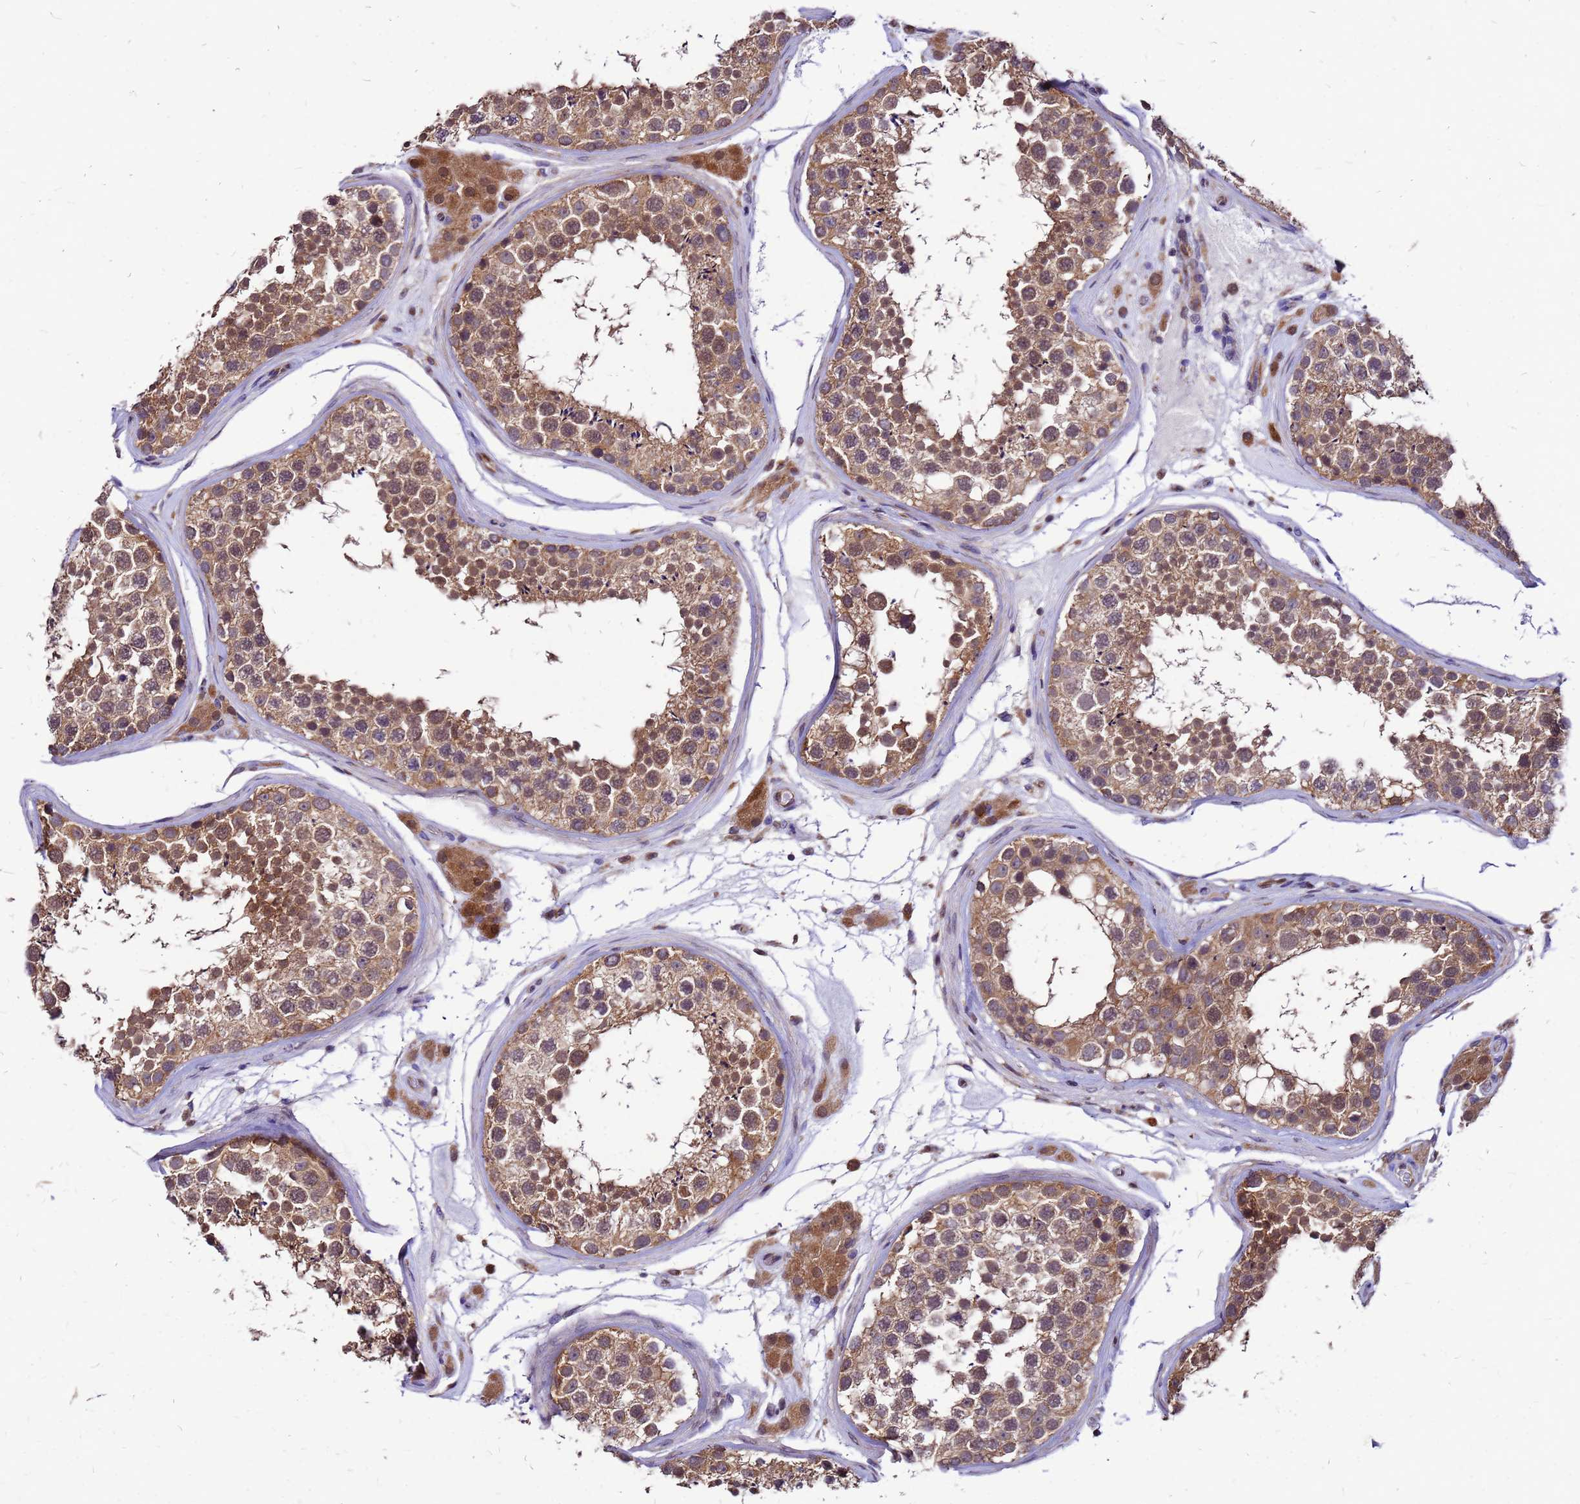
{"staining": {"intensity": "moderate", "quantity": ">75%", "location": "cytoplasmic/membranous"}, "tissue": "testis", "cell_type": "Cells in seminiferous ducts", "image_type": "normal", "snomed": [{"axis": "morphology", "description": "Normal tissue, NOS"}, {"axis": "topography", "description": "Testis"}], "caption": "This image shows immunohistochemistry staining of normal testis, with medium moderate cytoplasmic/membranous expression in about >75% of cells in seminiferous ducts.", "gene": "DUSP23", "patient": {"sex": "male", "age": 46}}